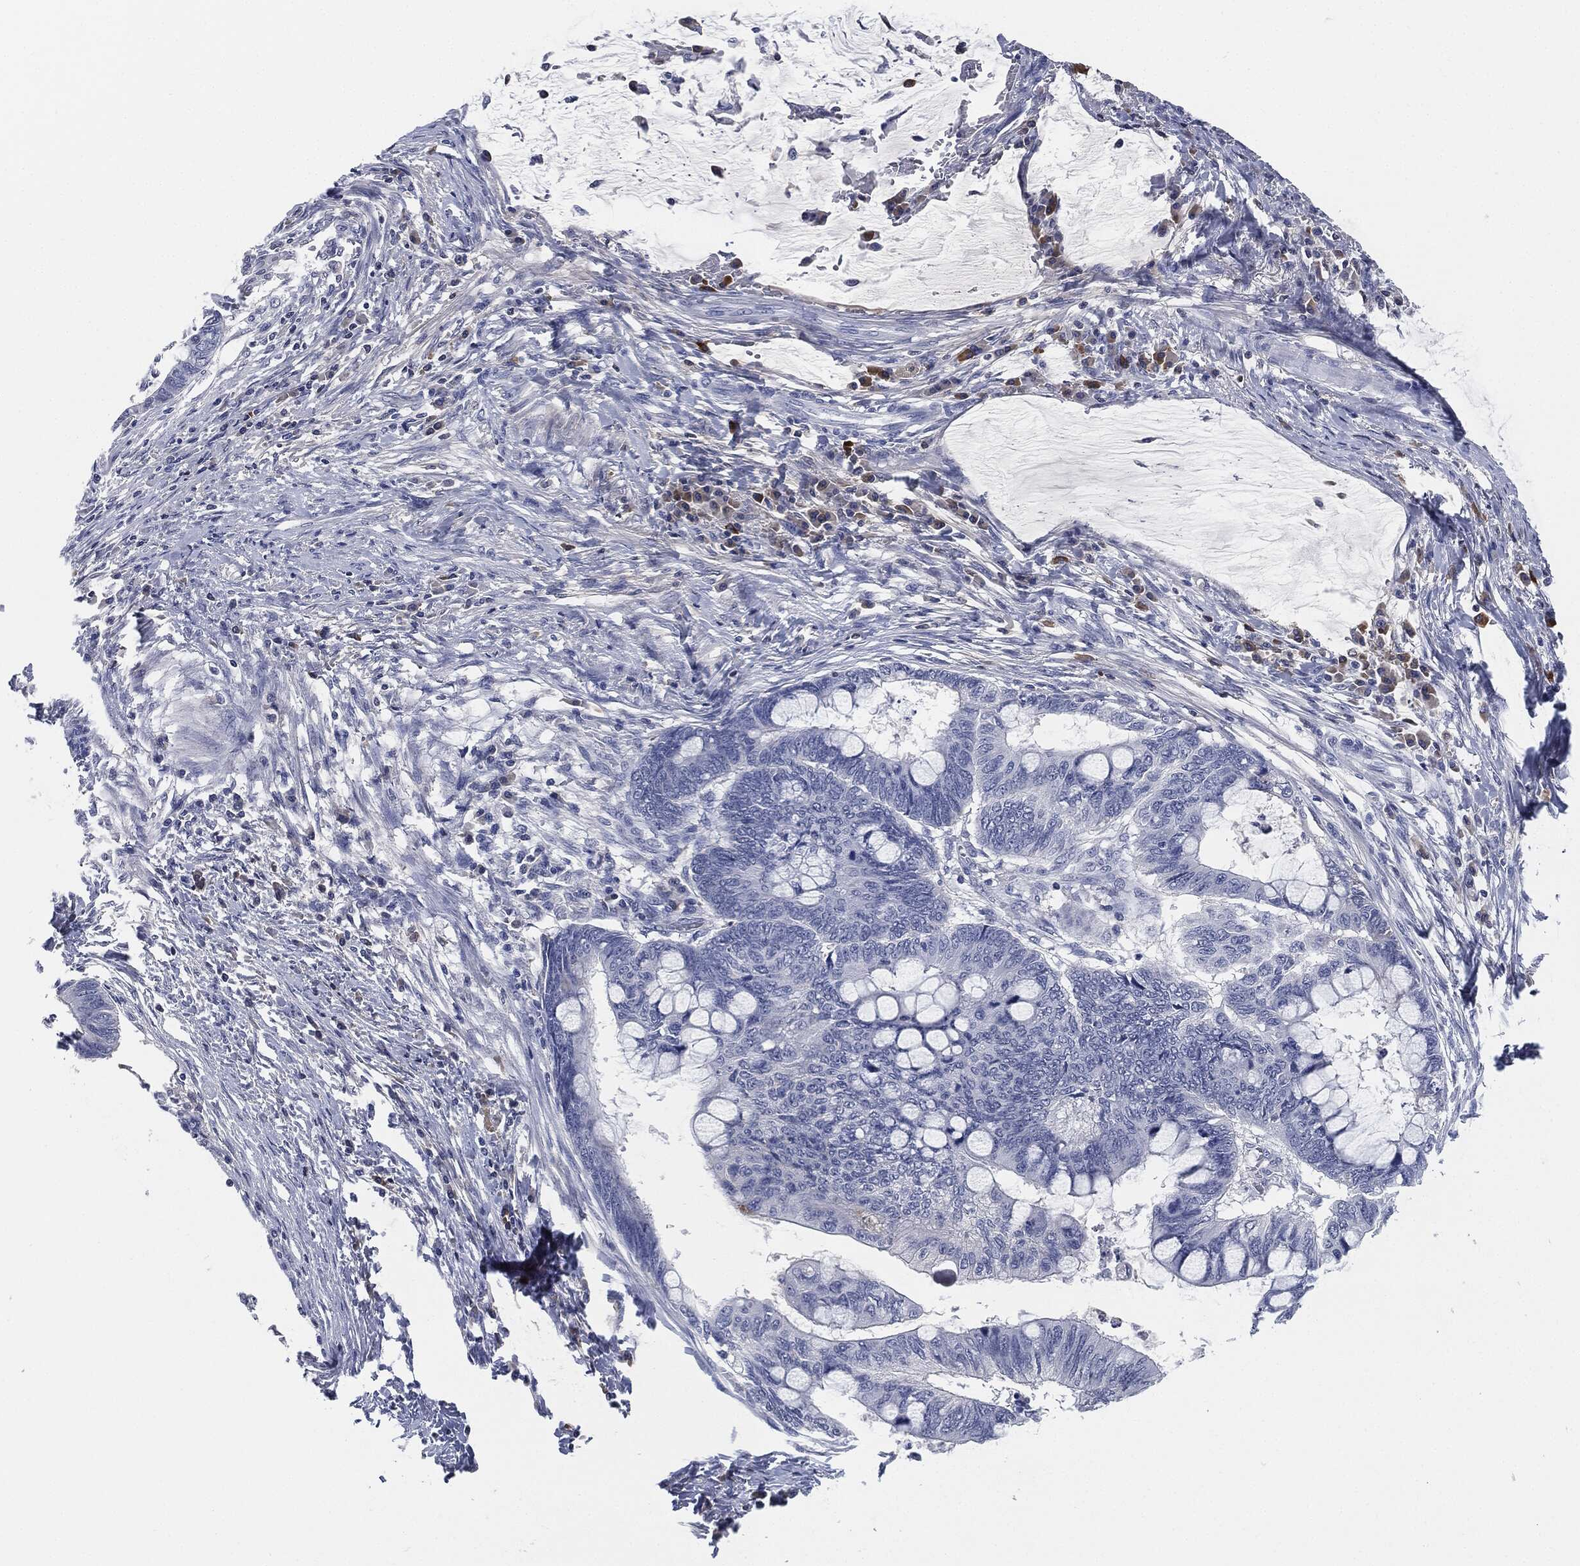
{"staining": {"intensity": "negative", "quantity": "none", "location": "none"}, "tissue": "colorectal cancer", "cell_type": "Tumor cells", "image_type": "cancer", "snomed": [{"axis": "morphology", "description": "Normal tissue, NOS"}, {"axis": "morphology", "description": "Adenocarcinoma, NOS"}, {"axis": "topography", "description": "Rectum"}, {"axis": "topography", "description": "Peripheral nerve tissue"}], "caption": "A high-resolution image shows immunohistochemistry (IHC) staining of colorectal cancer, which displays no significant expression in tumor cells. The staining was performed using DAB to visualize the protein expression in brown, while the nuclei were stained in blue with hematoxylin (Magnification: 20x).", "gene": "SIGLEC7", "patient": {"sex": "male", "age": 92}}